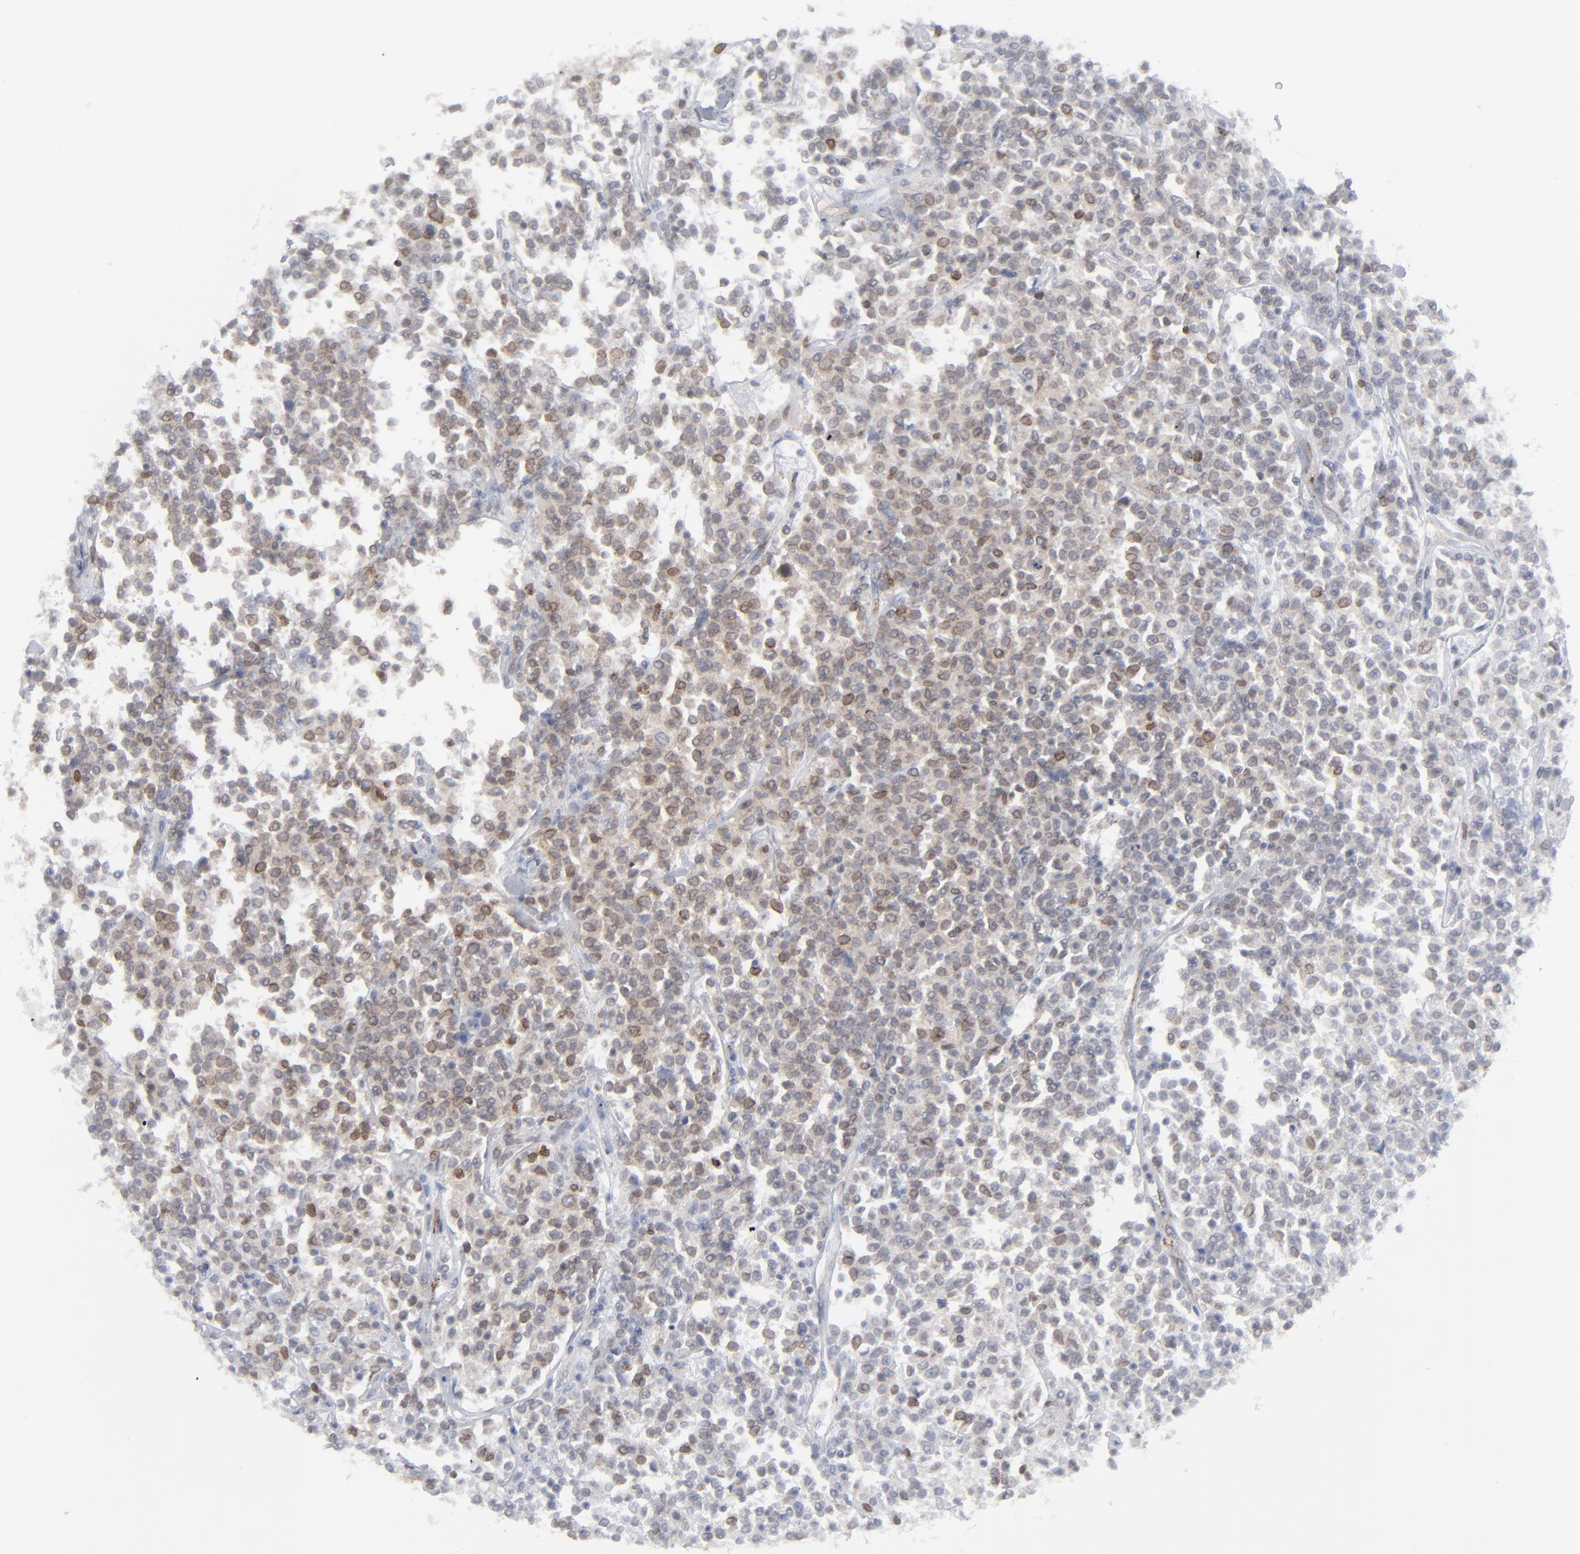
{"staining": {"intensity": "weak", "quantity": "25%-75%", "location": "cytoplasmic/membranous"}, "tissue": "lymphoma", "cell_type": "Tumor cells", "image_type": "cancer", "snomed": [{"axis": "morphology", "description": "Malignant lymphoma, non-Hodgkin's type, Low grade"}, {"axis": "topography", "description": "Small intestine"}], "caption": "Tumor cells exhibit low levels of weak cytoplasmic/membranous positivity in about 25%-75% of cells in lymphoma. (Brightfield microscopy of DAB IHC at high magnification).", "gene": "NUP88", "patient": {"sex": "female", "age": 59}}